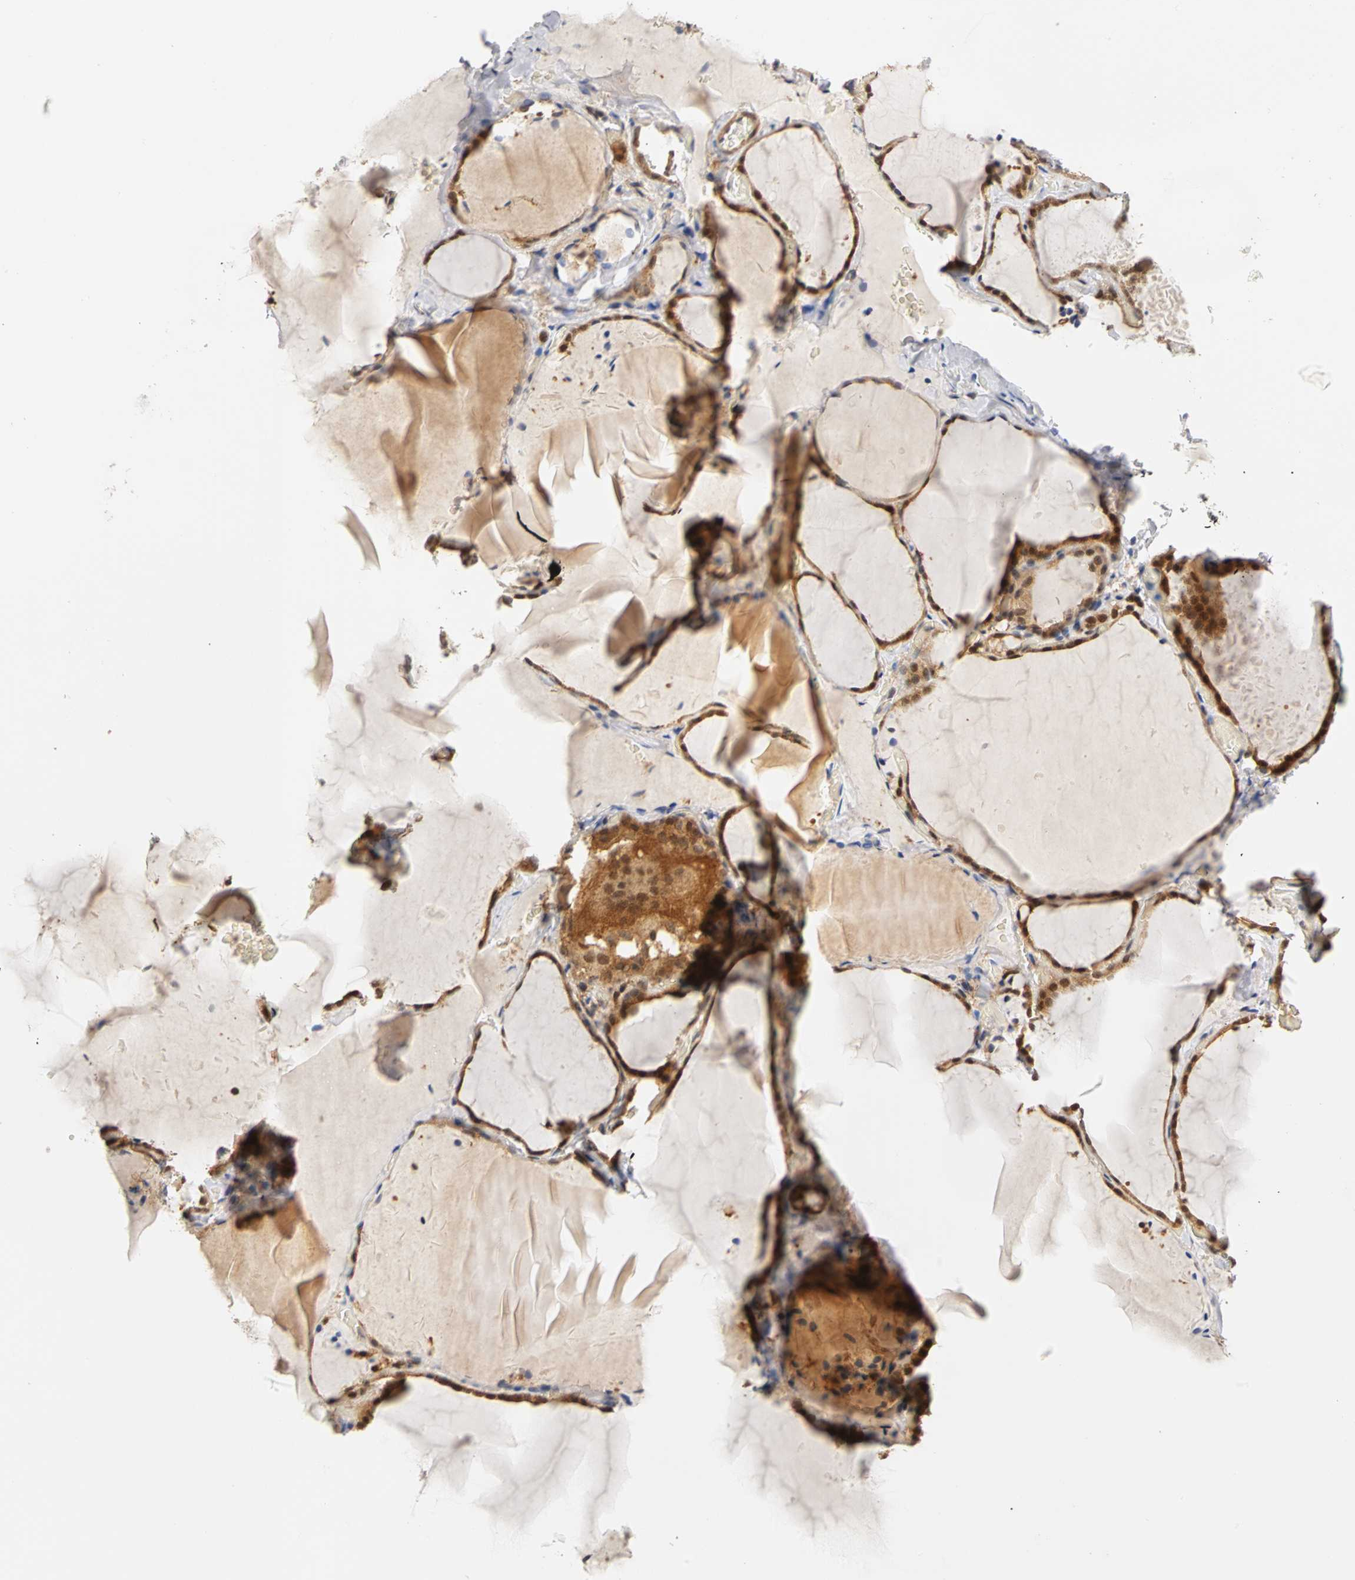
{"staining": {"intensity": "strong", "quantity": ">75%", "location": "cytoplasmic/membranous,nuclear"}, "tissue": "thyroid gland", "cell_type": "Glandular cells", "image_type": "normal", "snomed": [{"axis": "morphology", "description": "Normal tissue, NOS"}, {"axis": "topography", "description": "Thyroid gland"}], "caption": "This micrograph exhibits IHC staining of normal human thyroid gland, with high strong cytoplasmic/membranous,nuclear positivity in approximately >75% of glandular cells.", "gene": "UBE2M", "patient": {"sex": "female", "age": 22}}